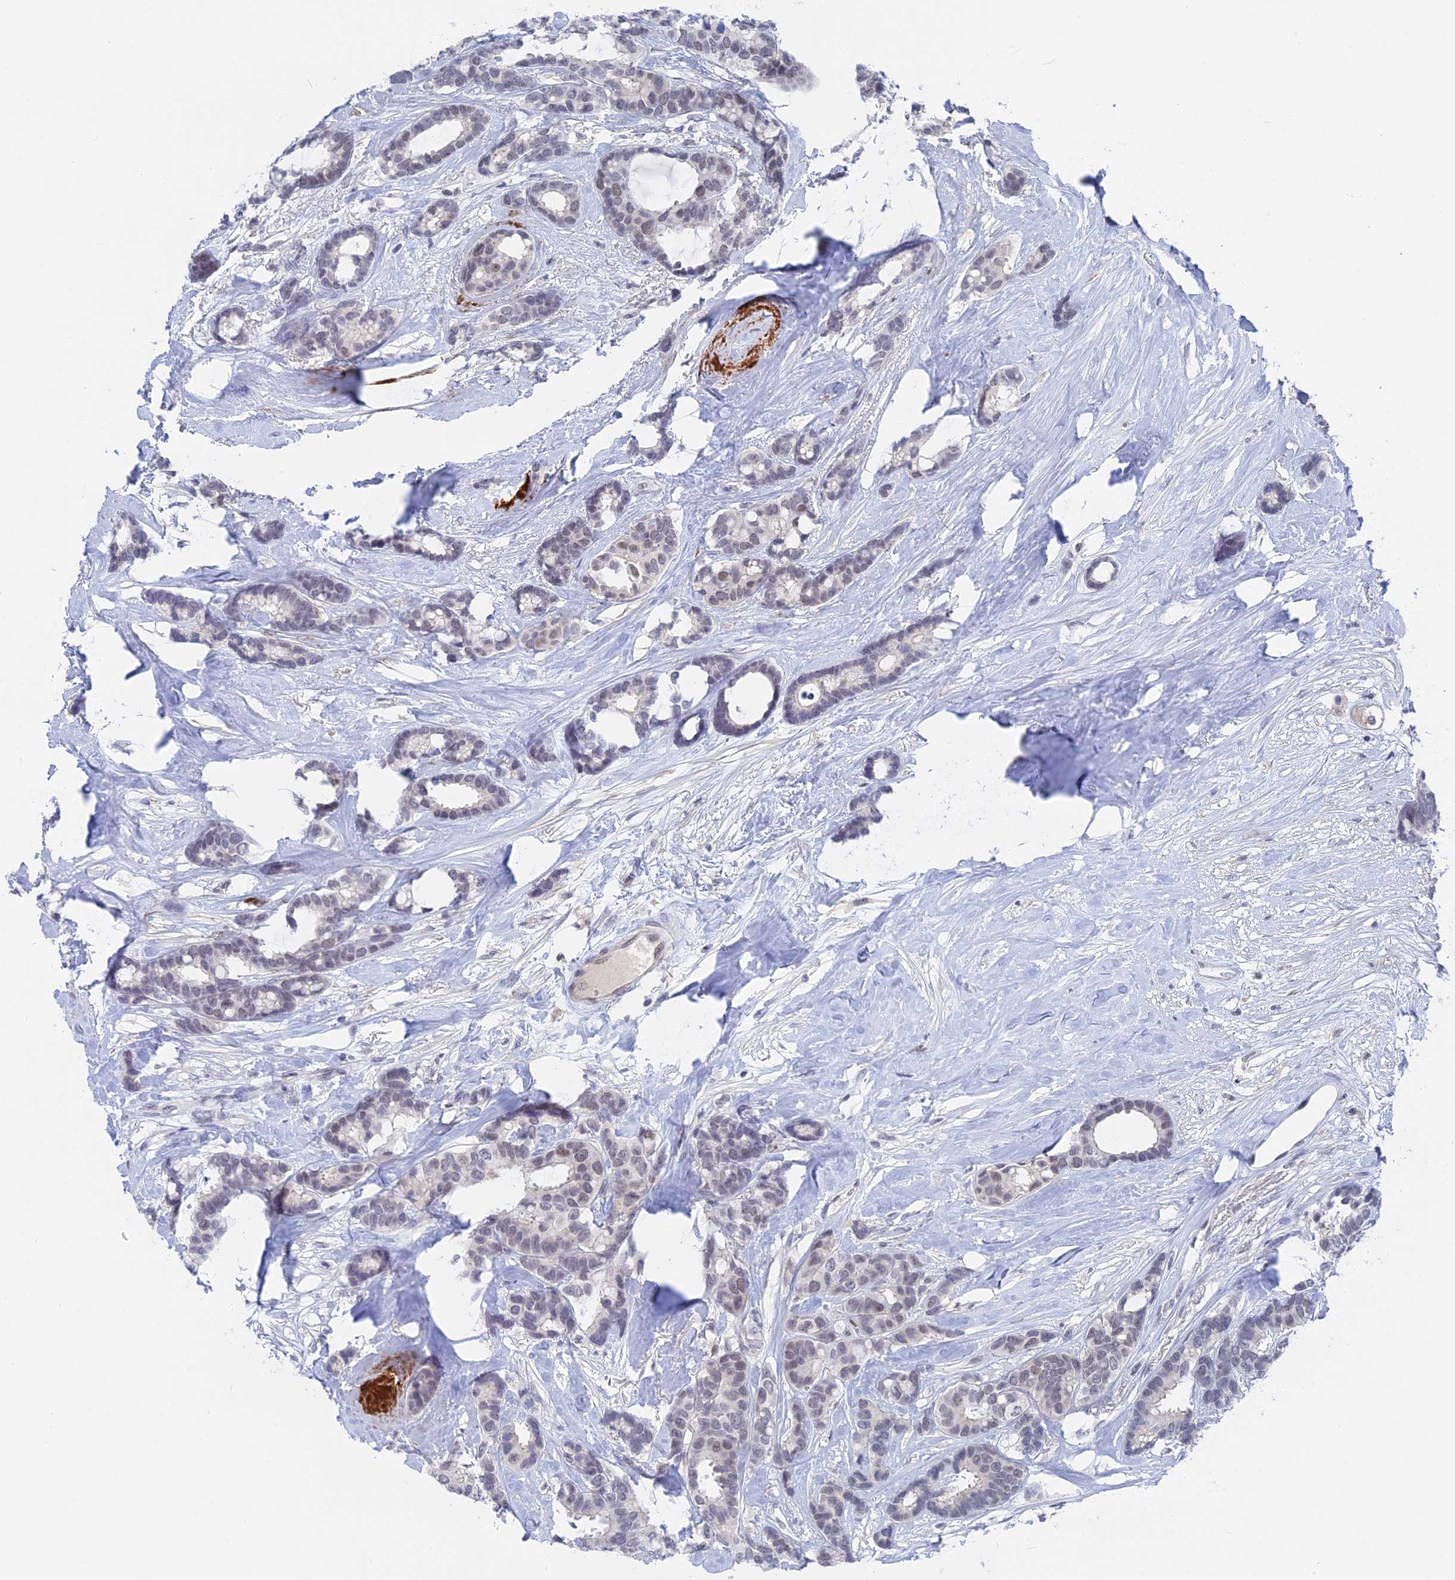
{"staining": {"intensity": "weak", "quantity": "<25%", "location": "nuclear"}, "tissue": "breast cancer", "cell_type": "Tumor cells", "image_type": "cancer", "snomed": [{"axis": "morphology", "description": "Duct carcinoma"}, {"axis": "topography", "description": "Breast"}], "caption": "Breast cancer (invasive ductal carcinoma) stained for a protein using IHC reveals no expression tumor cells.", "gene": "BRD2", "patient": {"sex": "female", "age": 87}}